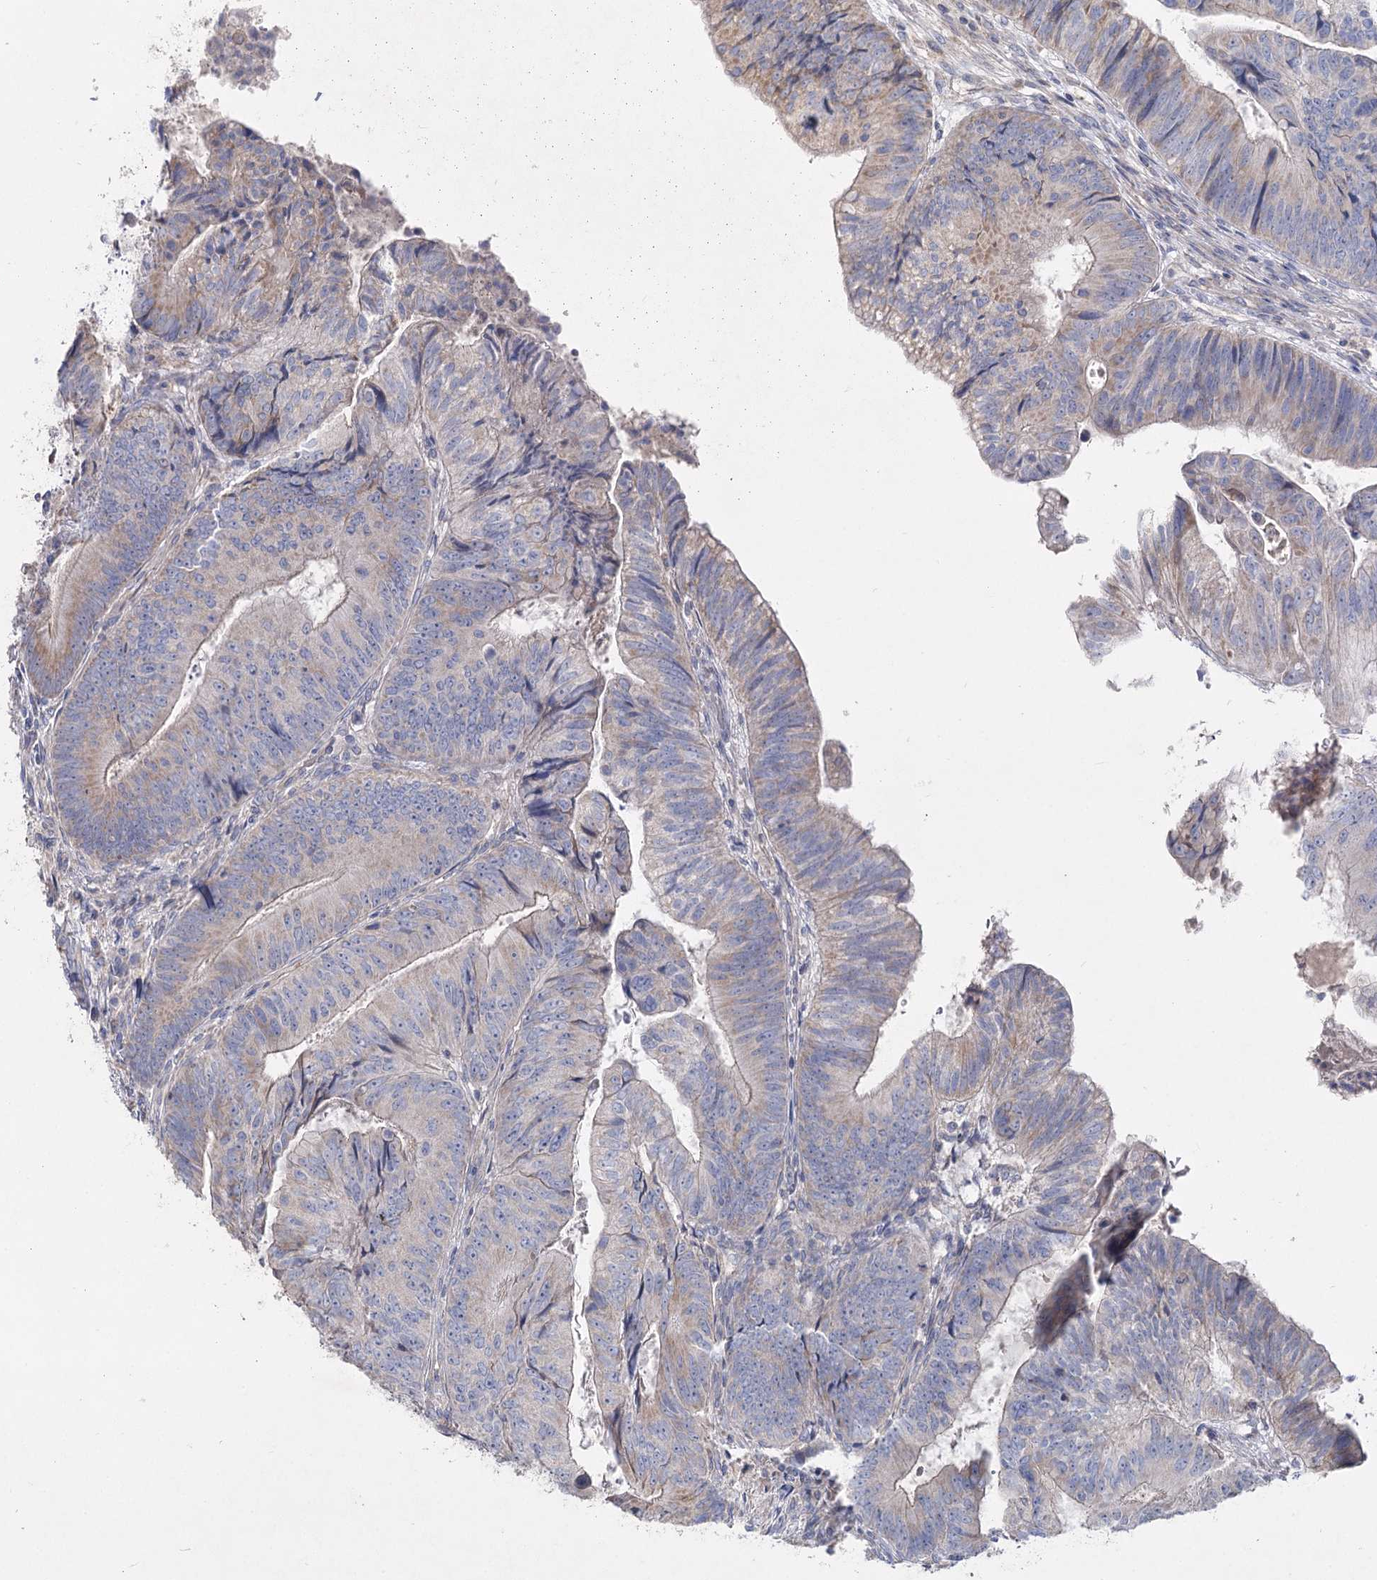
{"staining": {"intensity": "weak", "quantity": "25%-75%", "location": "cytoplasmic/membranous"}, "tissue": "colorectal cancer", "cell_type": "Tumor cells", "image_type": "cancer", "snomed": [{"axis": "morphology", "description": "Adenocarcinoma, NOS"}, {"axis": "topography", "description": "Colon"}], "caption": "There is low levels of weak cytoplasmic/membranous staining in tumor cells of colorectal cancer (adenocarcinoma), as demonstrated by immunohistochemical staining (brown color).", "gene": "TMEM187", "patient": {"sex": "female", "age": 67}}